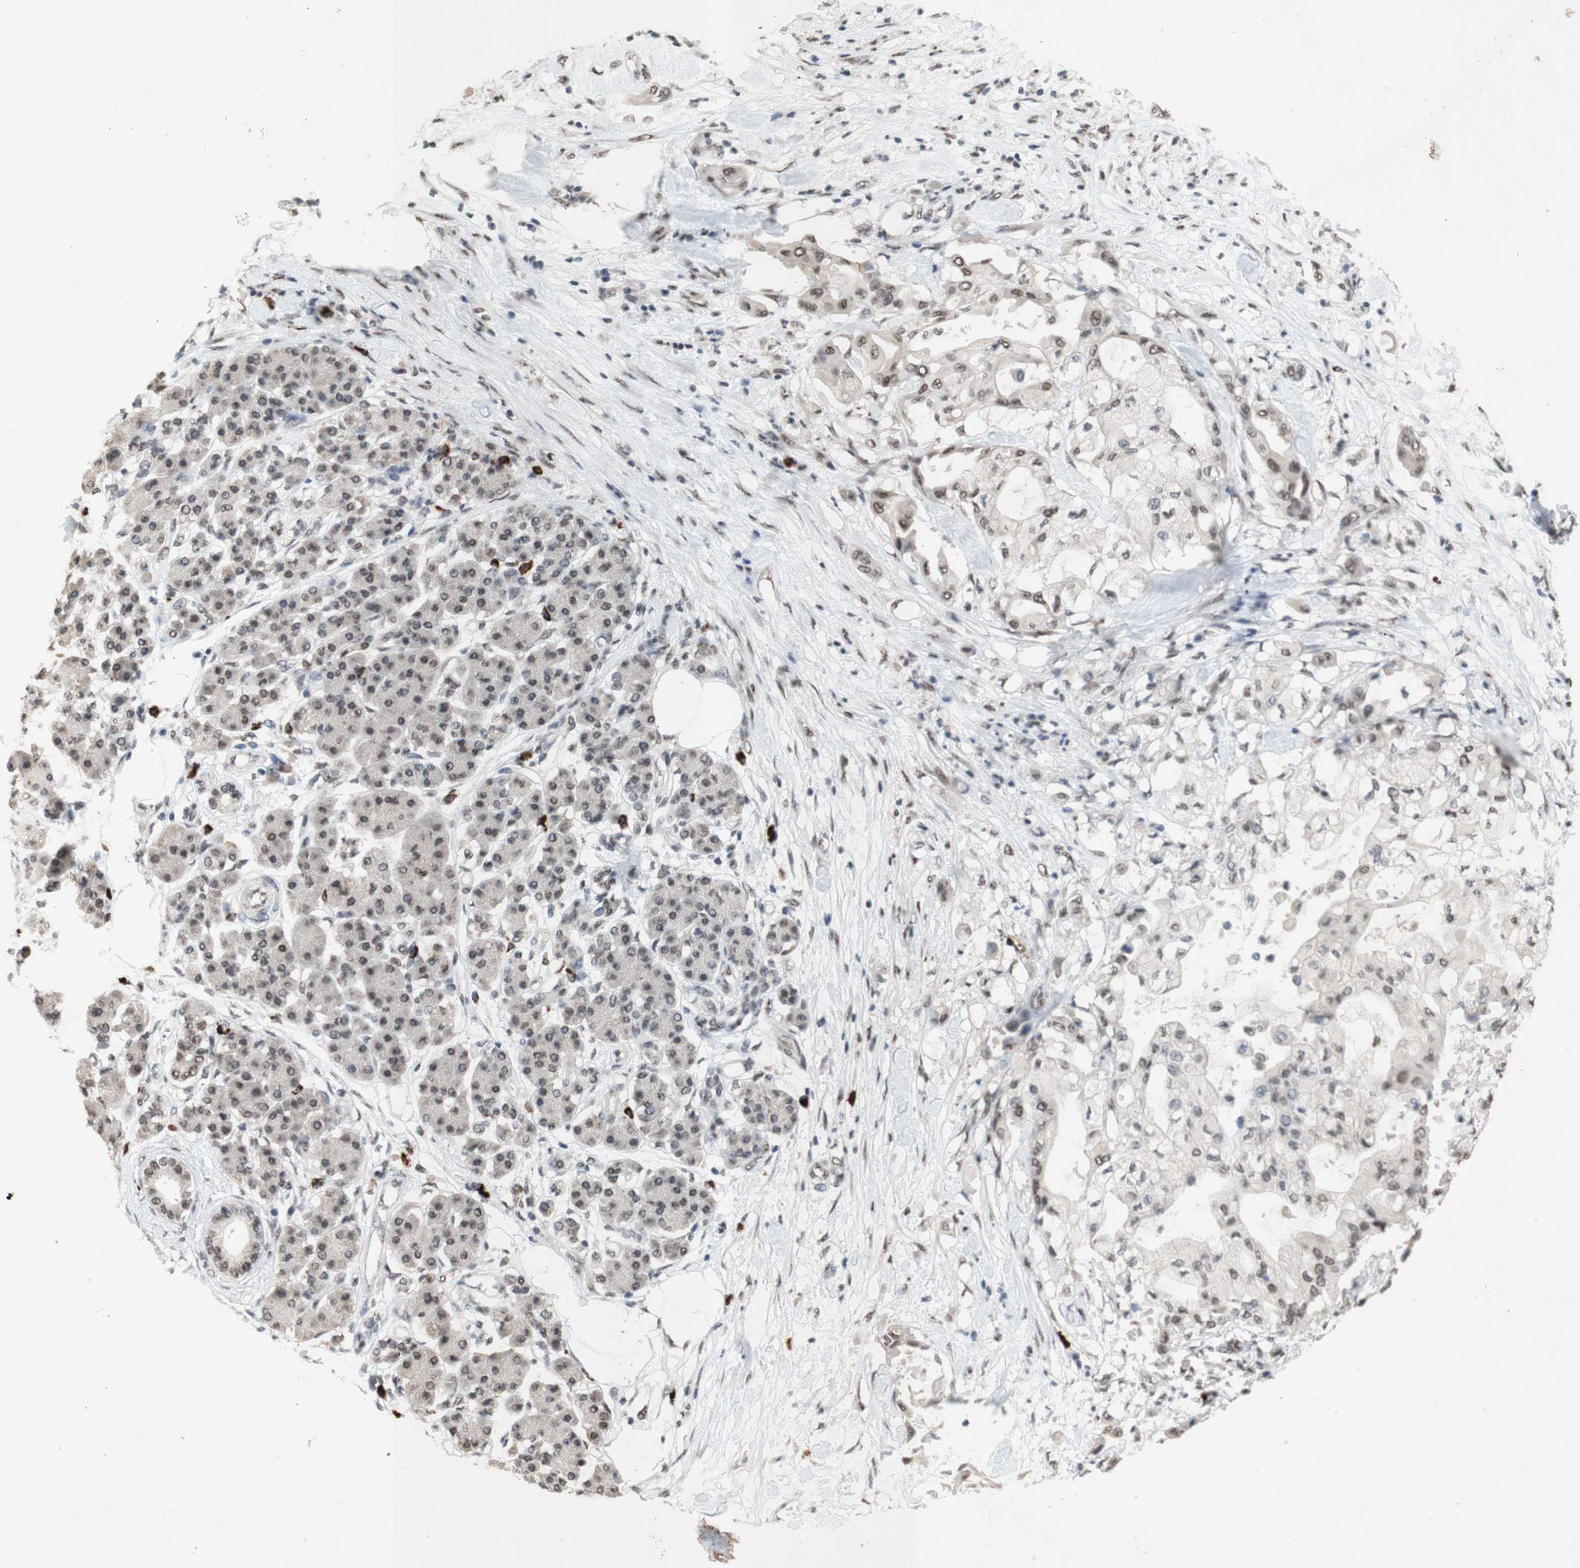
{"staining": {"intensity": "weak", "quantity": ">75%", "location": "nuclear"}, "tissue": "pancreatic cancer", "cell_type": "Tumor cells", "image_type": "cancer", "snomed": [{"axis": "morphology", "description": "Adenocarcinoma, NOS"}, {"axis": "morphology", "description": "Adenocarcinoma, metastatic, NOS"}, {"axis": "topography", "description": "Lymph node"}, {"axis": "topography", "description": "Pancreas"}, {"axis": "topography", "description": "Duodenum"}], "caption": "Immunohistochemistry (IHC) of pancreatic cancer (metastatic adenocarcinoma) demonstrates low levels of weak nuclear positivity in approximately >75% of tumor cells.", "gene": "SFPQ", "patient": {"sex": "female", "age": 64}}